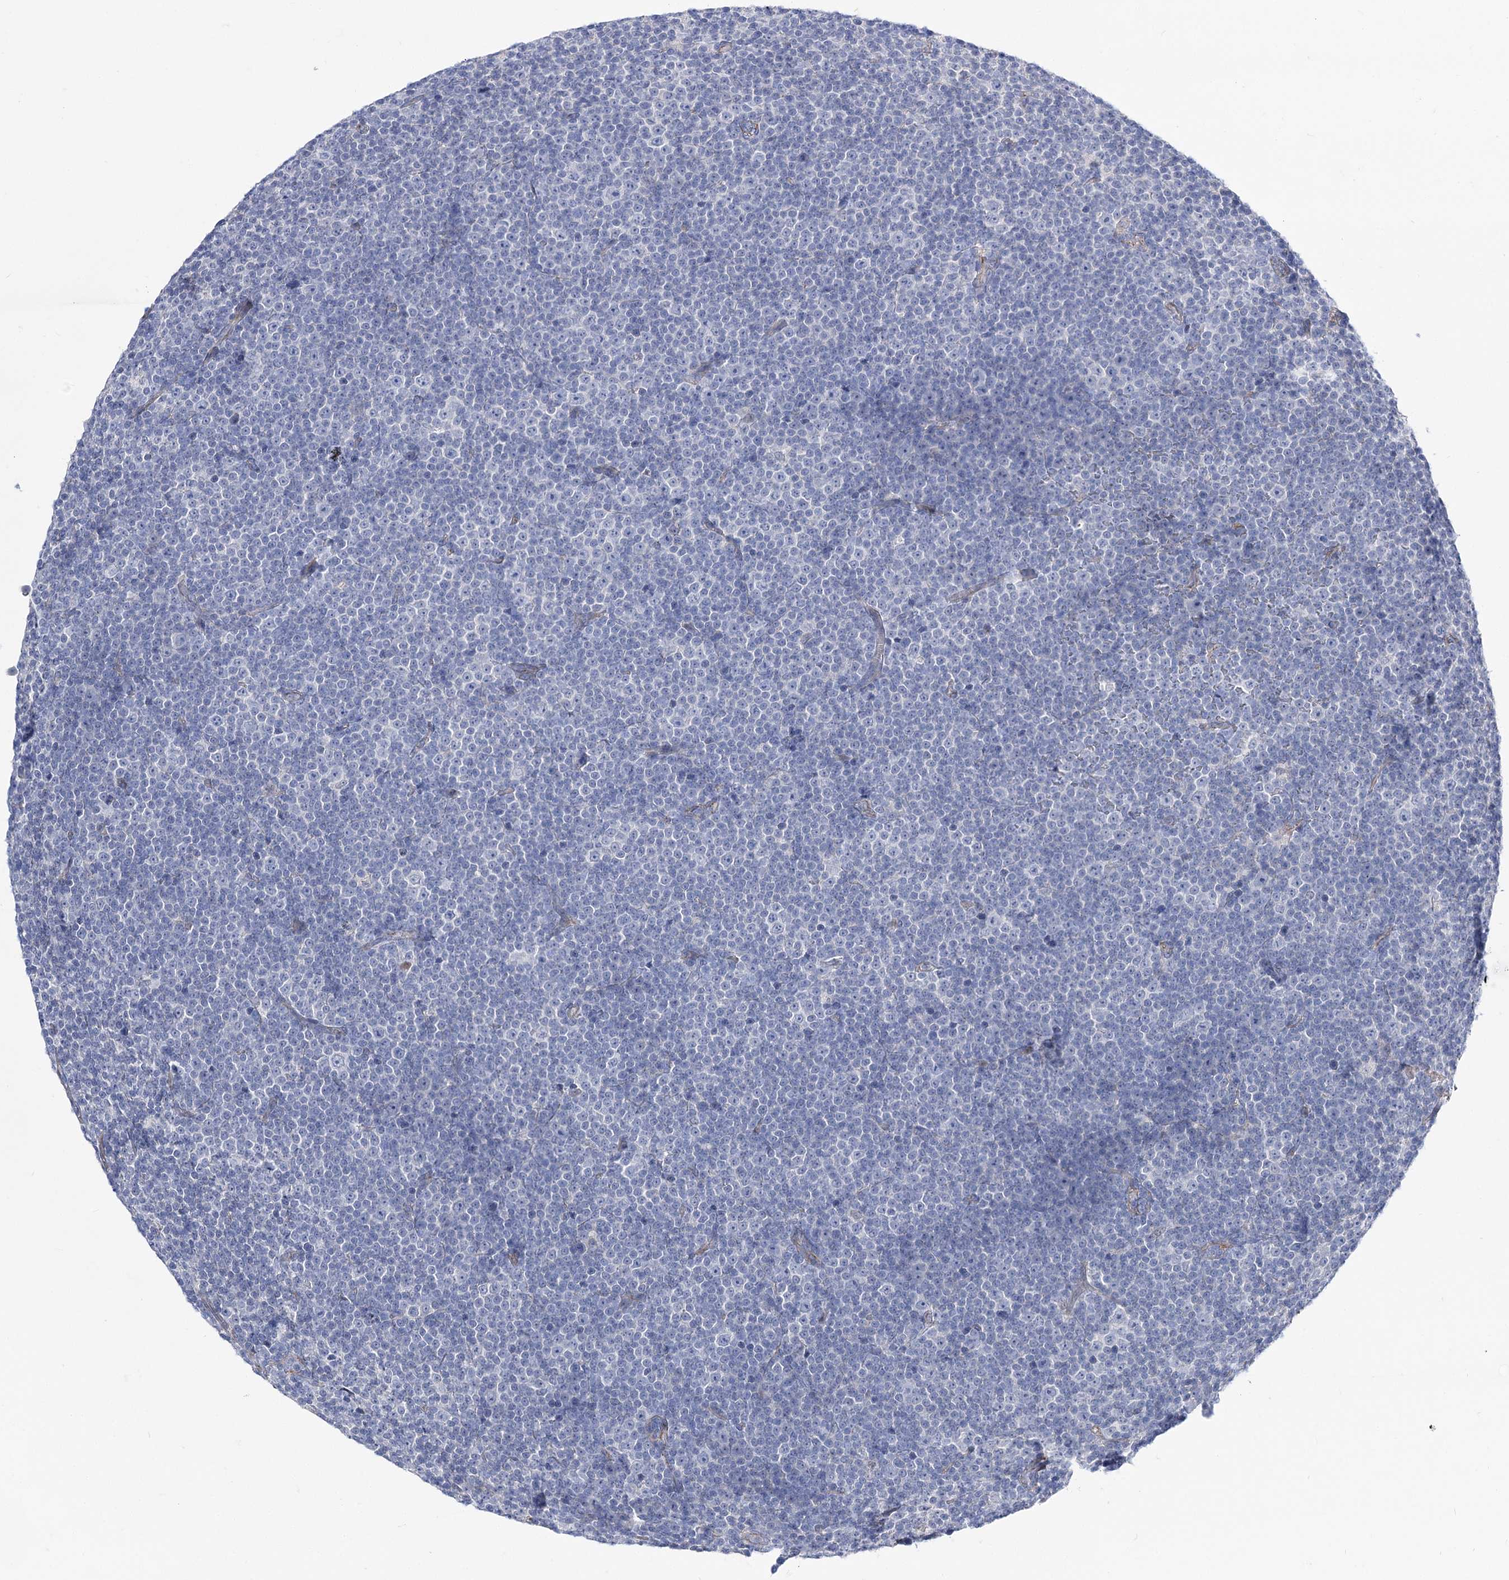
{"staining": {"intensity": "negative", "quantity": "none", "location": "none"}, "tissue": "lymphoma", "cell_type": "Tumor cells", "image_type": "cancer", "snomed": [{"axis": "morphology", "description": "Malignant lymphoma, non-Hodgkin's type, Low grade"}, {"axis": "topography", "description": "Lymph node"}], "caption": "The histopathology image exhibits no staining of tumor cells in lymphoma.", "gene": "NRAP", "patient": {"sex": "female", "age": 67}}